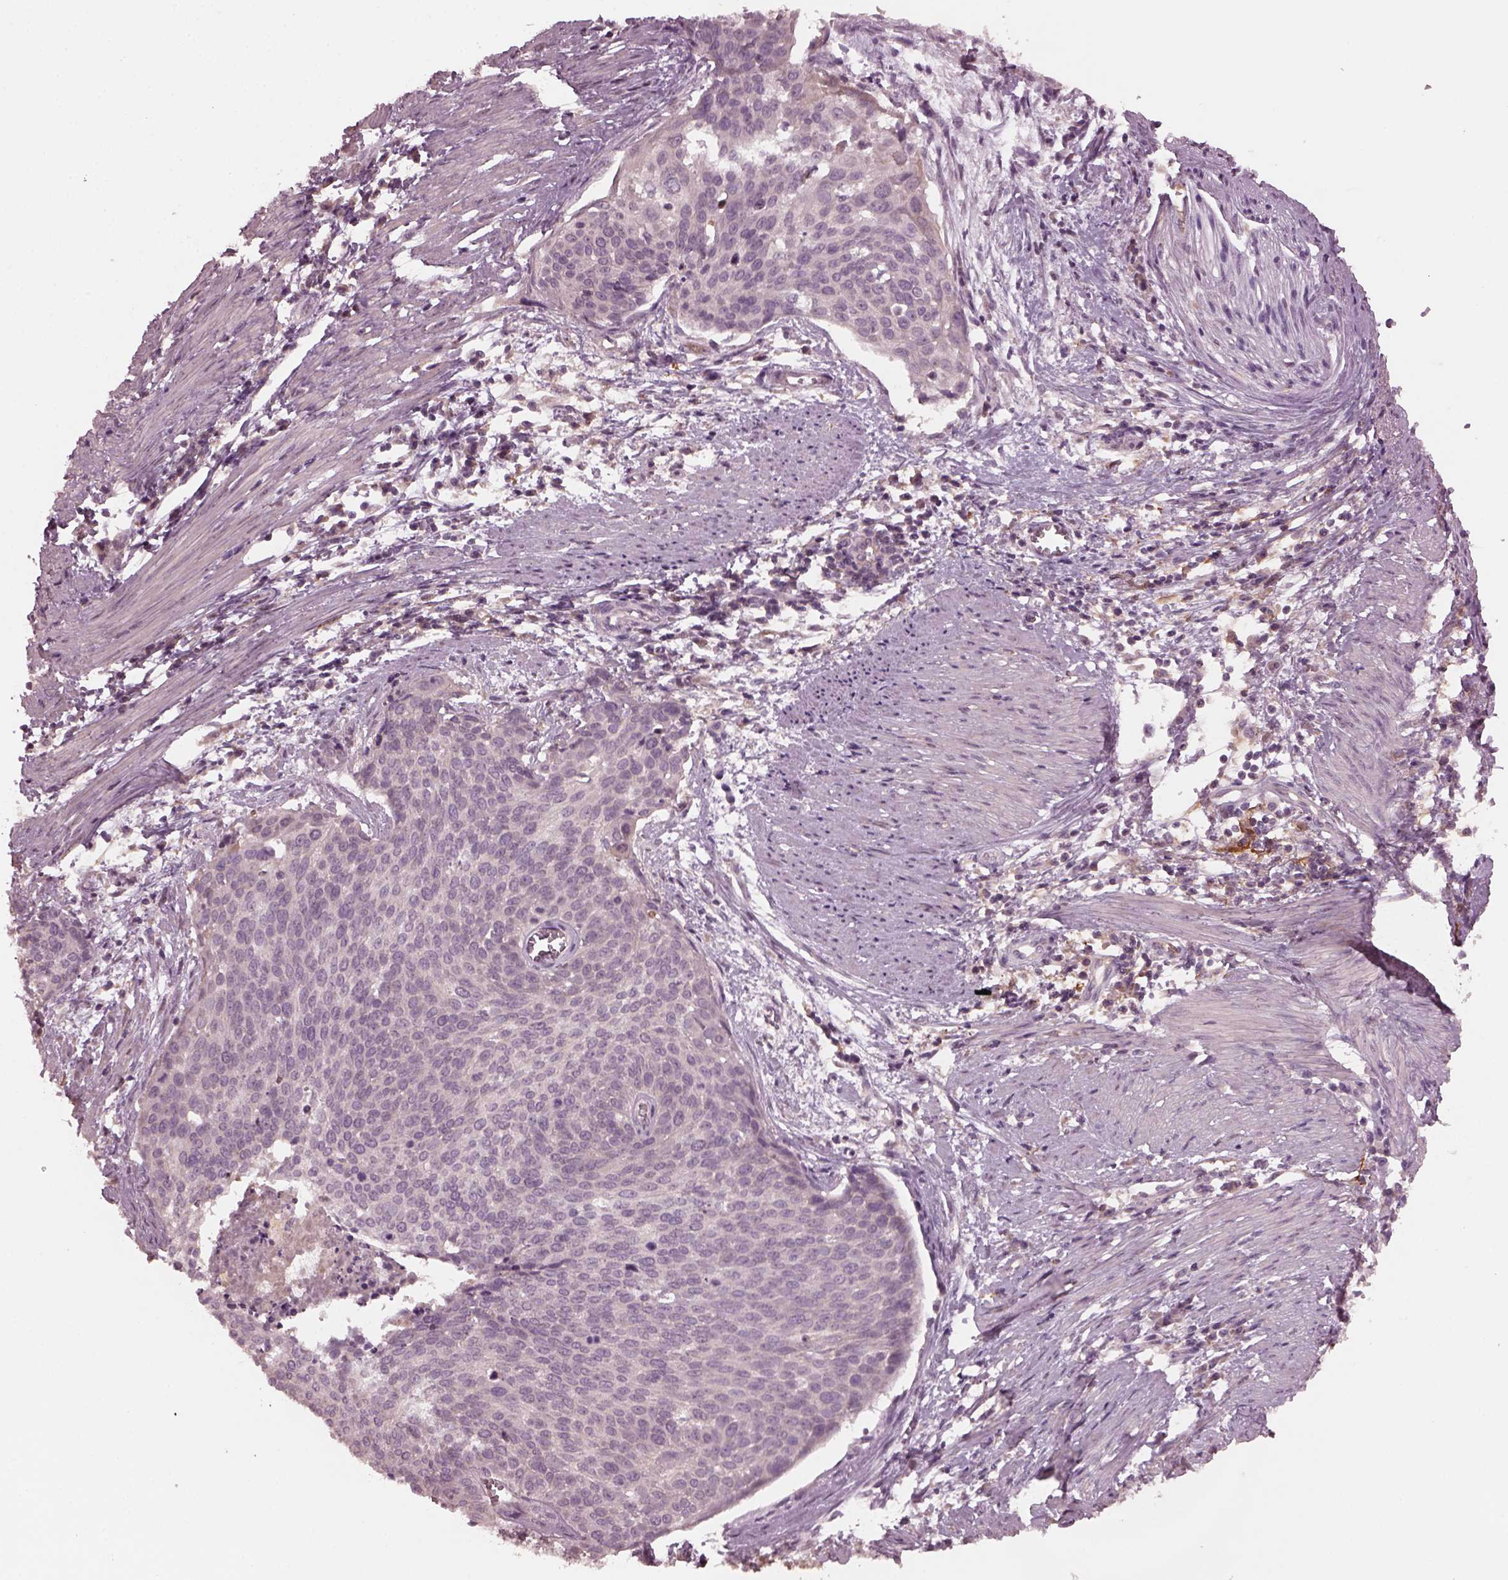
{"staining": {"intensity": "negative", "quantity": "none", "location": "none"}, "tissue": "cervical cancer", "cell_type": "Tumor cells", "image_type": "cancer", "snomed": [{"axis": "morphology", "description": "Squamous cell carcinoma, NOS"}, {"axis": "topography", "description": "Cervix"}], "caption": "Tumor cells are negative for brown protein staining in squamous cell carcinoma (cervical). (Stains: DAB (3,3'-diaminobenzidine) immunohistochemistry with hematoxylin counter stain, Microscopy: brightfield microscopy at high magnification).", "gene": "PORCN", "patient": {"sex": "female", "age": 39}}